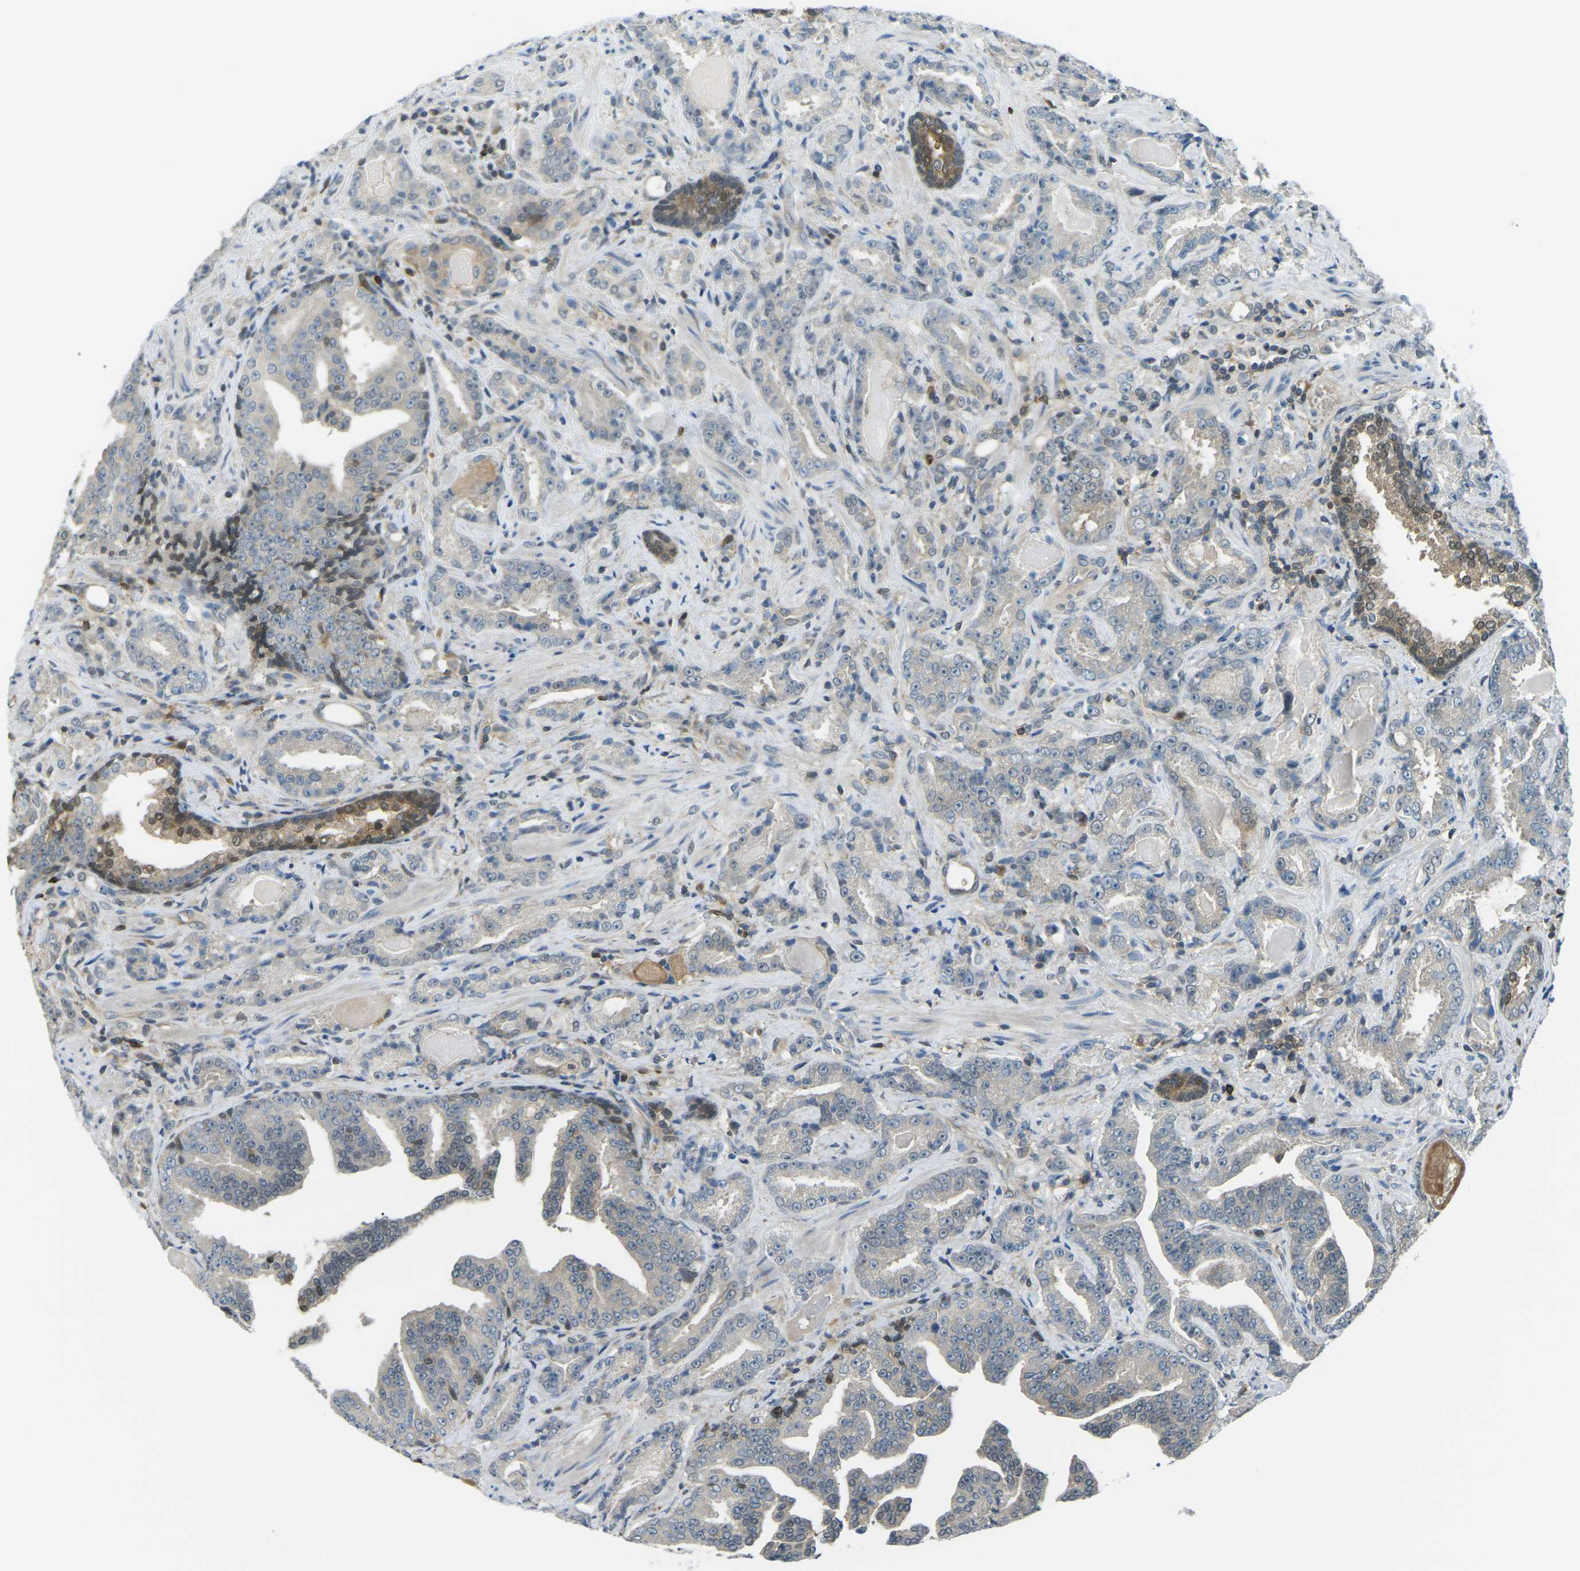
{"staining": {"intensity": "weak", "quantity": ">75%", "location": "cytoplasmic/membranous,nuclear"}, "tissue": "prostate cancer", "cell_type": "Tumor cells", "image_type": "cancer", "snomed": [{"axis": "morphology", "description": "Adenocarcinoma, Low grade"}, {"axis": "topography", "description": "Prostate"}], "caption": "Prostate cancer tissue shows weak cytoplasmic/membranous and nuclear positivity in approximately >75% of tumor cells, visualized by immunohistochemistry. (Stains: DAB (3,3'-diaminobenzidine) in brown, nuclei in blue, Microscopy: brightfield microscopy at high magnification).", "gene": "PIEZO2", "patient": {"sex": "male", "age": 60}}